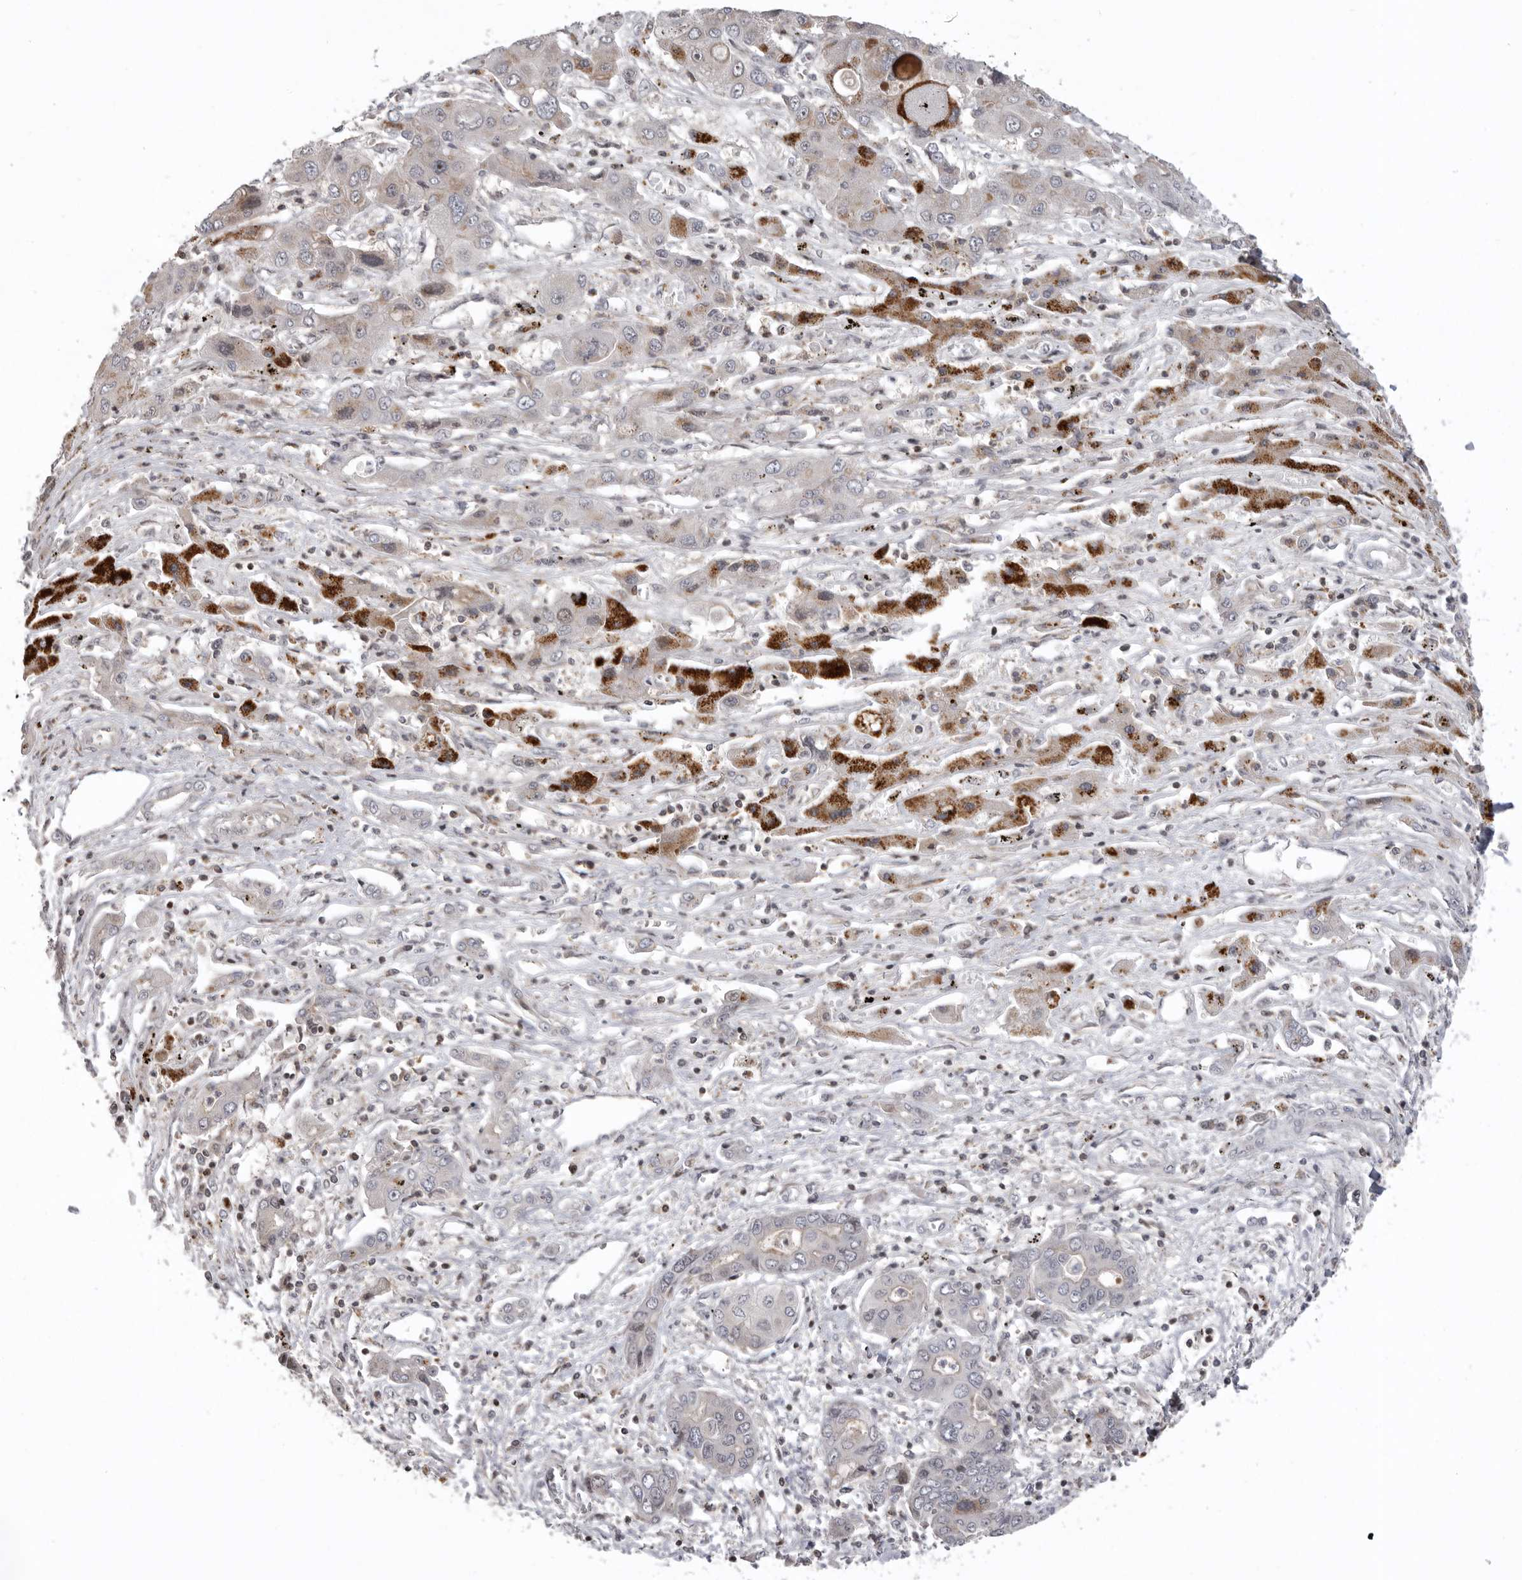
{"staining": {"intensity": "strong", "quantity": "<25%", "location": "cytoplasmic/membranous"}, "tissue": "liver cancer", "cell_type": "Tumor cells", "image_type": "cancer", "snomed": [{"axis": "morphology", "description": "Cholangiocarcinoma"}, {"axis": "topography", "description": "Liver"}], "caption": "Liver cholangiocarcinoma stained with a brown dye demonstrates strong cytoplasmic/membranous positive positivity in about <25% of tumor cells.", "gene": "AZIN1", "patient": {"sex": "male", "age": 67}}